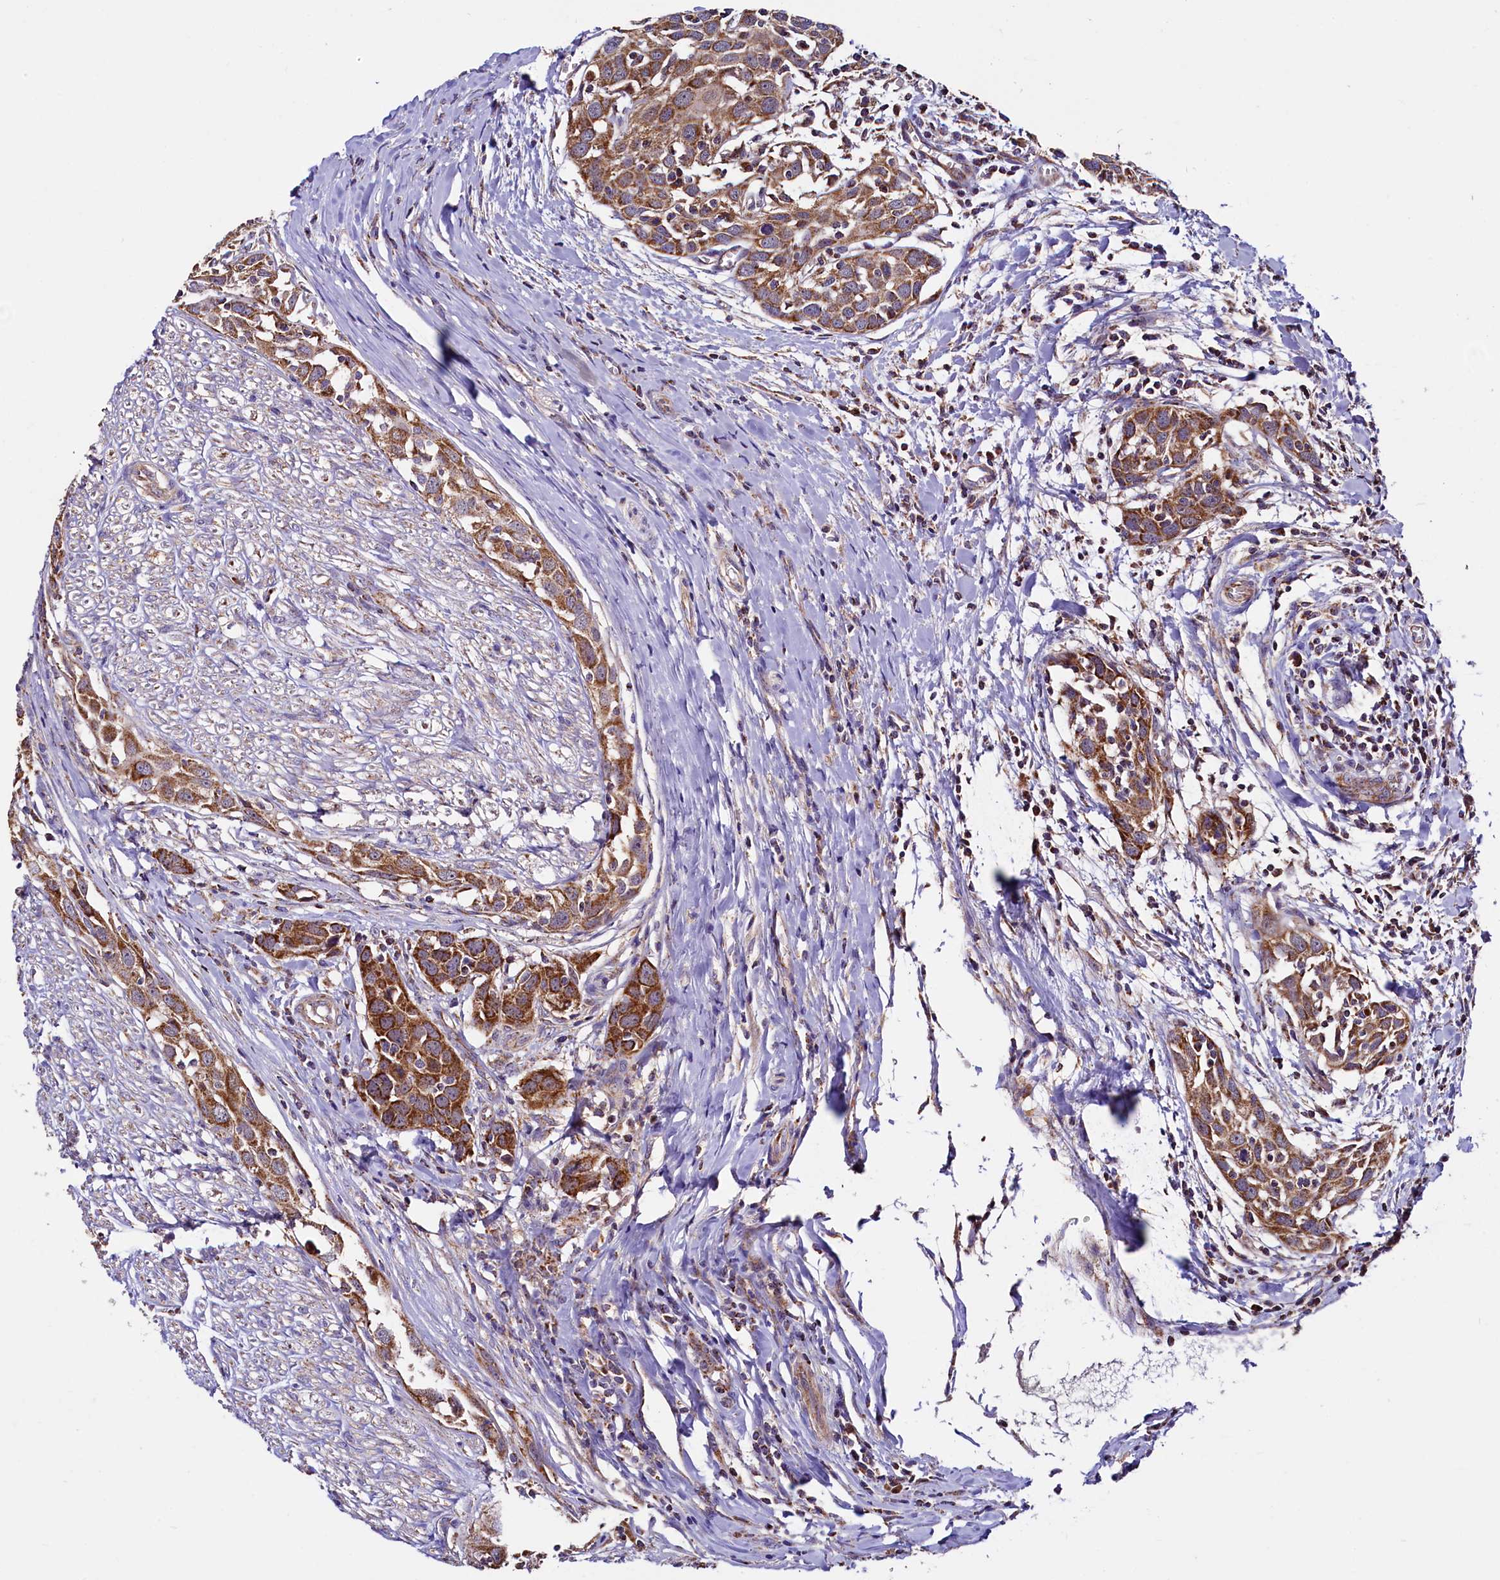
{"staining": {"intensity": "moderate", "quantity": ">75%", "location": "cytoplasmic/membranous"}, "tissue": "head and neck cancer", "cell_type": "Tumor cells", "image_type": "cancer", "snomed": [{"axis": "morphology", "description": "Squamous cell carcinoma, NOS"}, {"axis": "topography", "description": "Oral tissue"}, {"axis": "topography", "description": "Head-Neck"}], "caption": "Immunohistochemistry of head and neck squamous cell carcinoma demonstrates medium levels of moderate cytoplasmic/membranous positivity in approximately >75% of tumor cells.", "gene": "STARD5", "patient": {"sex": "female", "age": 50}}